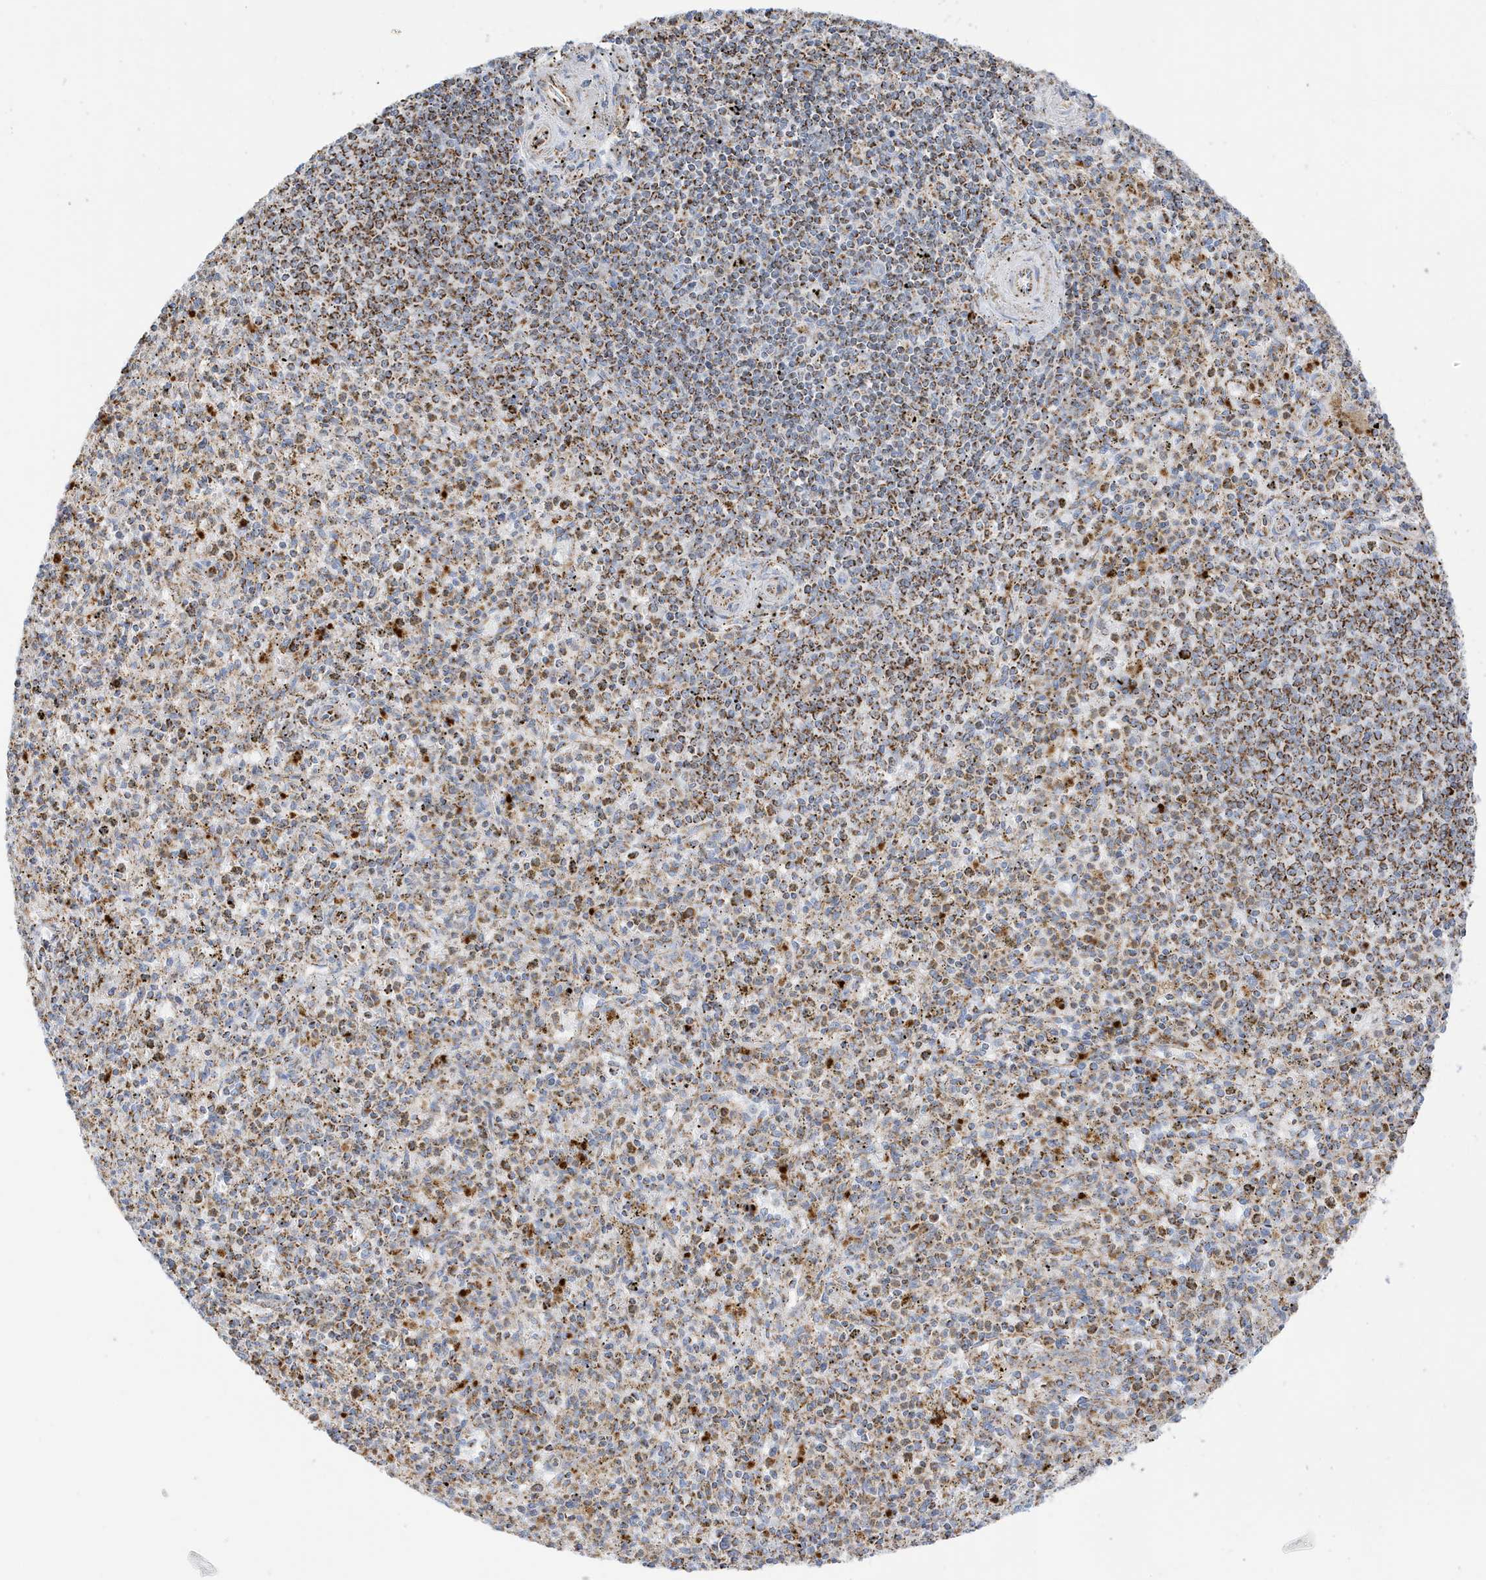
{"staining": {"intensity": "strong", "quantity": ">75%", "location": "cytoplasmic/membranous"}, "tissue": "spleen", "cell_type": "Cells in red pulp", "image_type": "normal", "snomed": [{"axis": "morphology", "description": "Normal tissue, NOS"}, {"axis": "topography", "description": "Spleen"}], "caption": "Immunohistochemical staining of unremarkable spleen exhibits >75% levels of strong cytoplasmic/membranous protein staining in approximately >75% of cells in red pulp.", "gene": "CAPN13", "patient": {"sex": "male", "age": 72}}